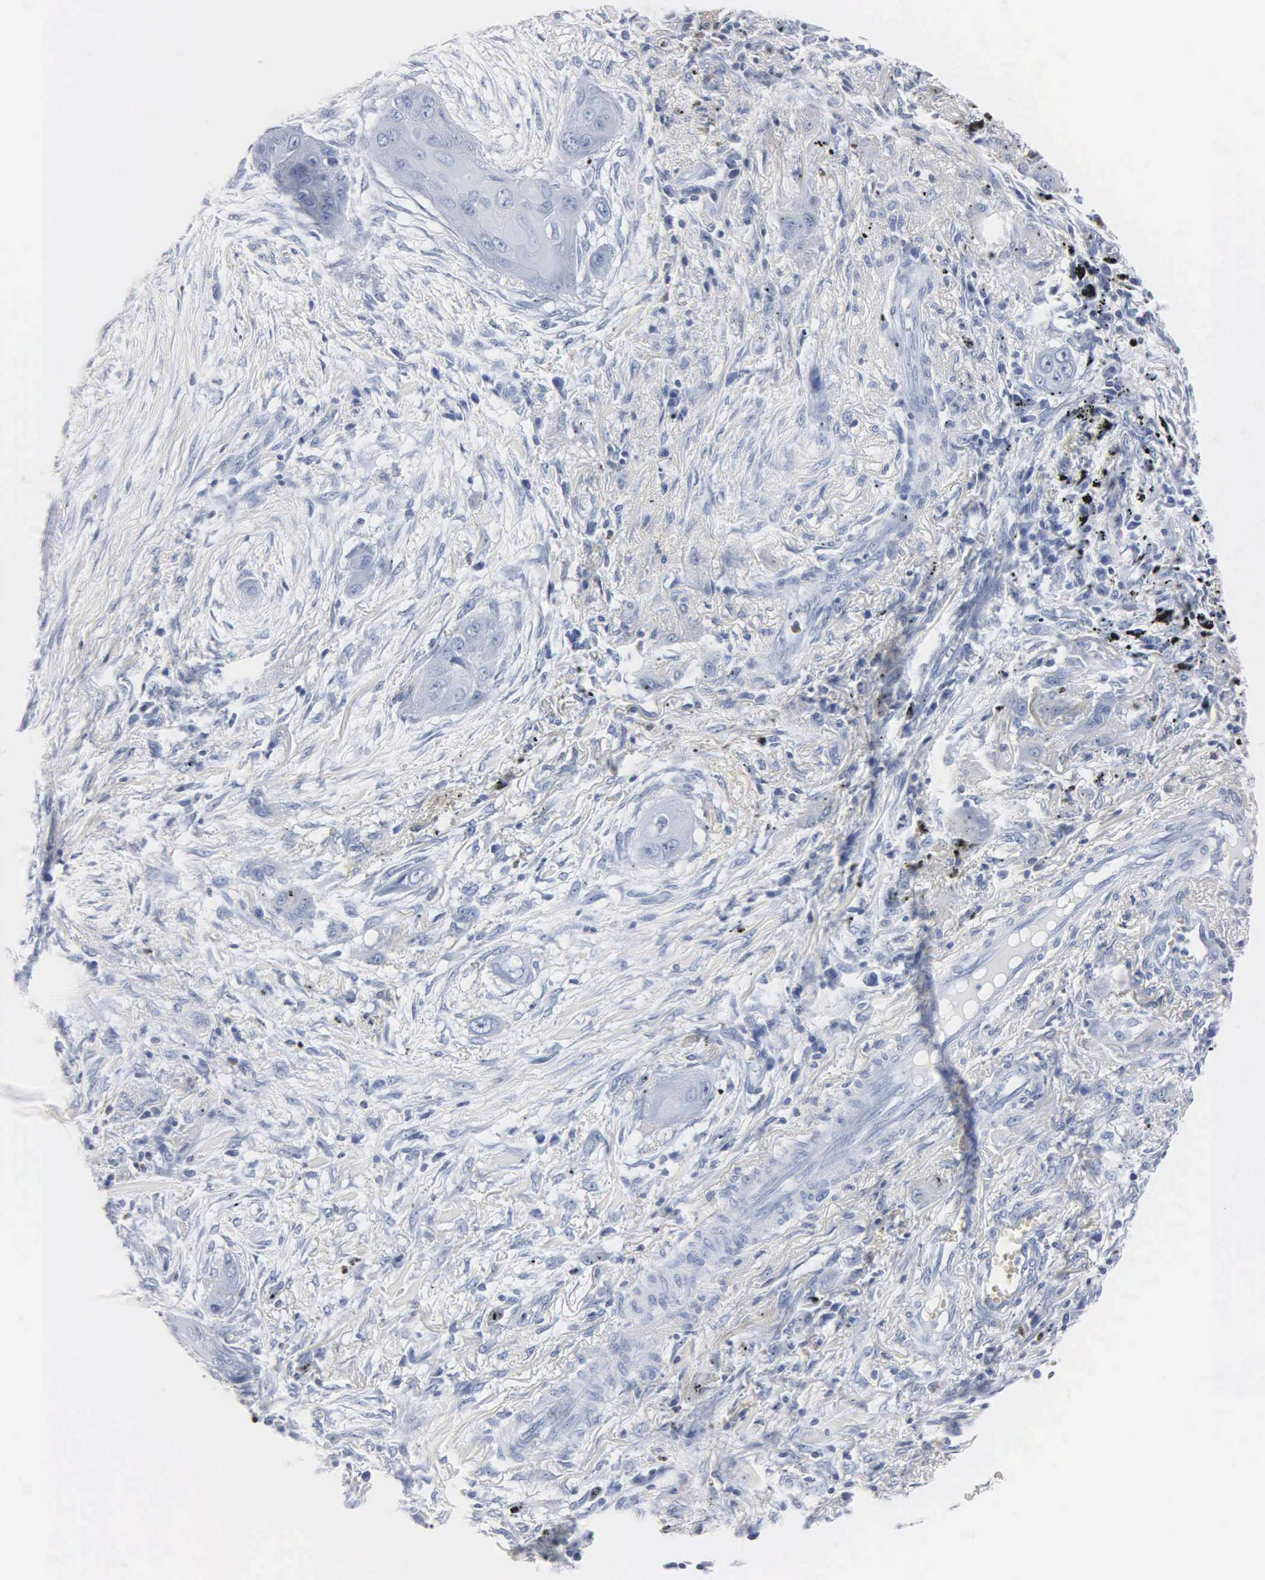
{"staining": {"intensity": "negative", "quantity": "none", "location": "none"}, "tissue": "lung cancer", "cell_type": "Tumor cells", "image_type": "cancer", "snomed": [{"axis": "morphology", "description": "Squamous cell carcinoma, NOS"}, {"axis": "topography", "description": "Lung"}], "caption": "DAB immunohistochemical staining of human lung squamous cell carcinoma demonstrates no significant staining in tumor cells. (Stains: DAB immunohistochemistry with hematoxylin counter stain, Microscopy: brightfield microscopy at high magnification).", "gene": "MB", "patient": {"sex": "male", "age": 71}}